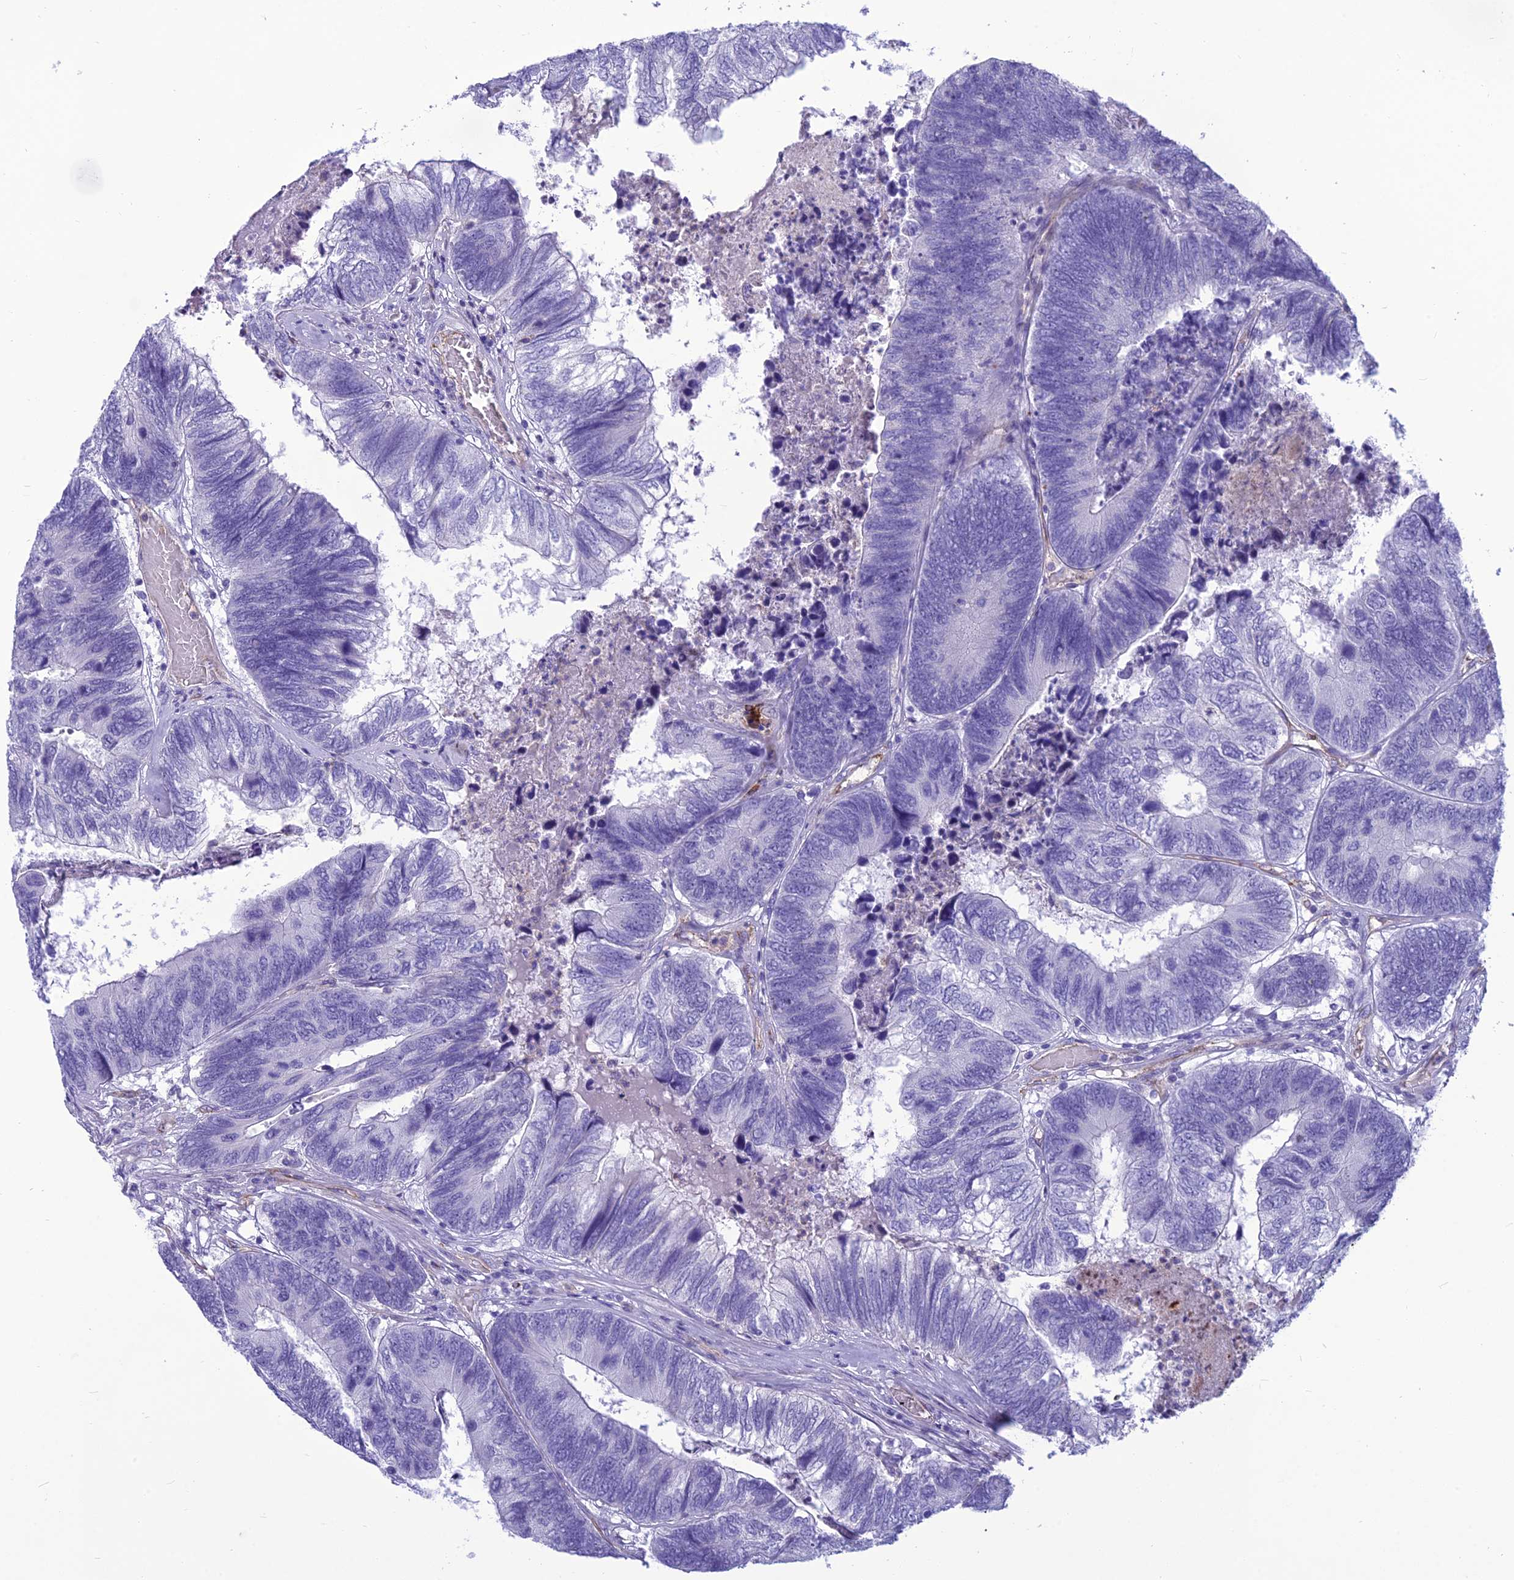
{"staining": {"intensity": "negative", "quantity": "none", "location": "none"}, "tissue": "colorectal cancer", "cell_type": "Tumor cells", "image_type": "cancer", "snomed": [{"axis": "morphology", "description": "Adenocarcinoma, NOS"}, {"axis": "topography", "description": "Colon"}], "caption": "A micrograph of colorectal cancer (adenocarcinoma) stained for a protein reveals no brown staining in tumor cells.", "gene": "BBS7", "patient": {"sex": "female", "age": 67}}